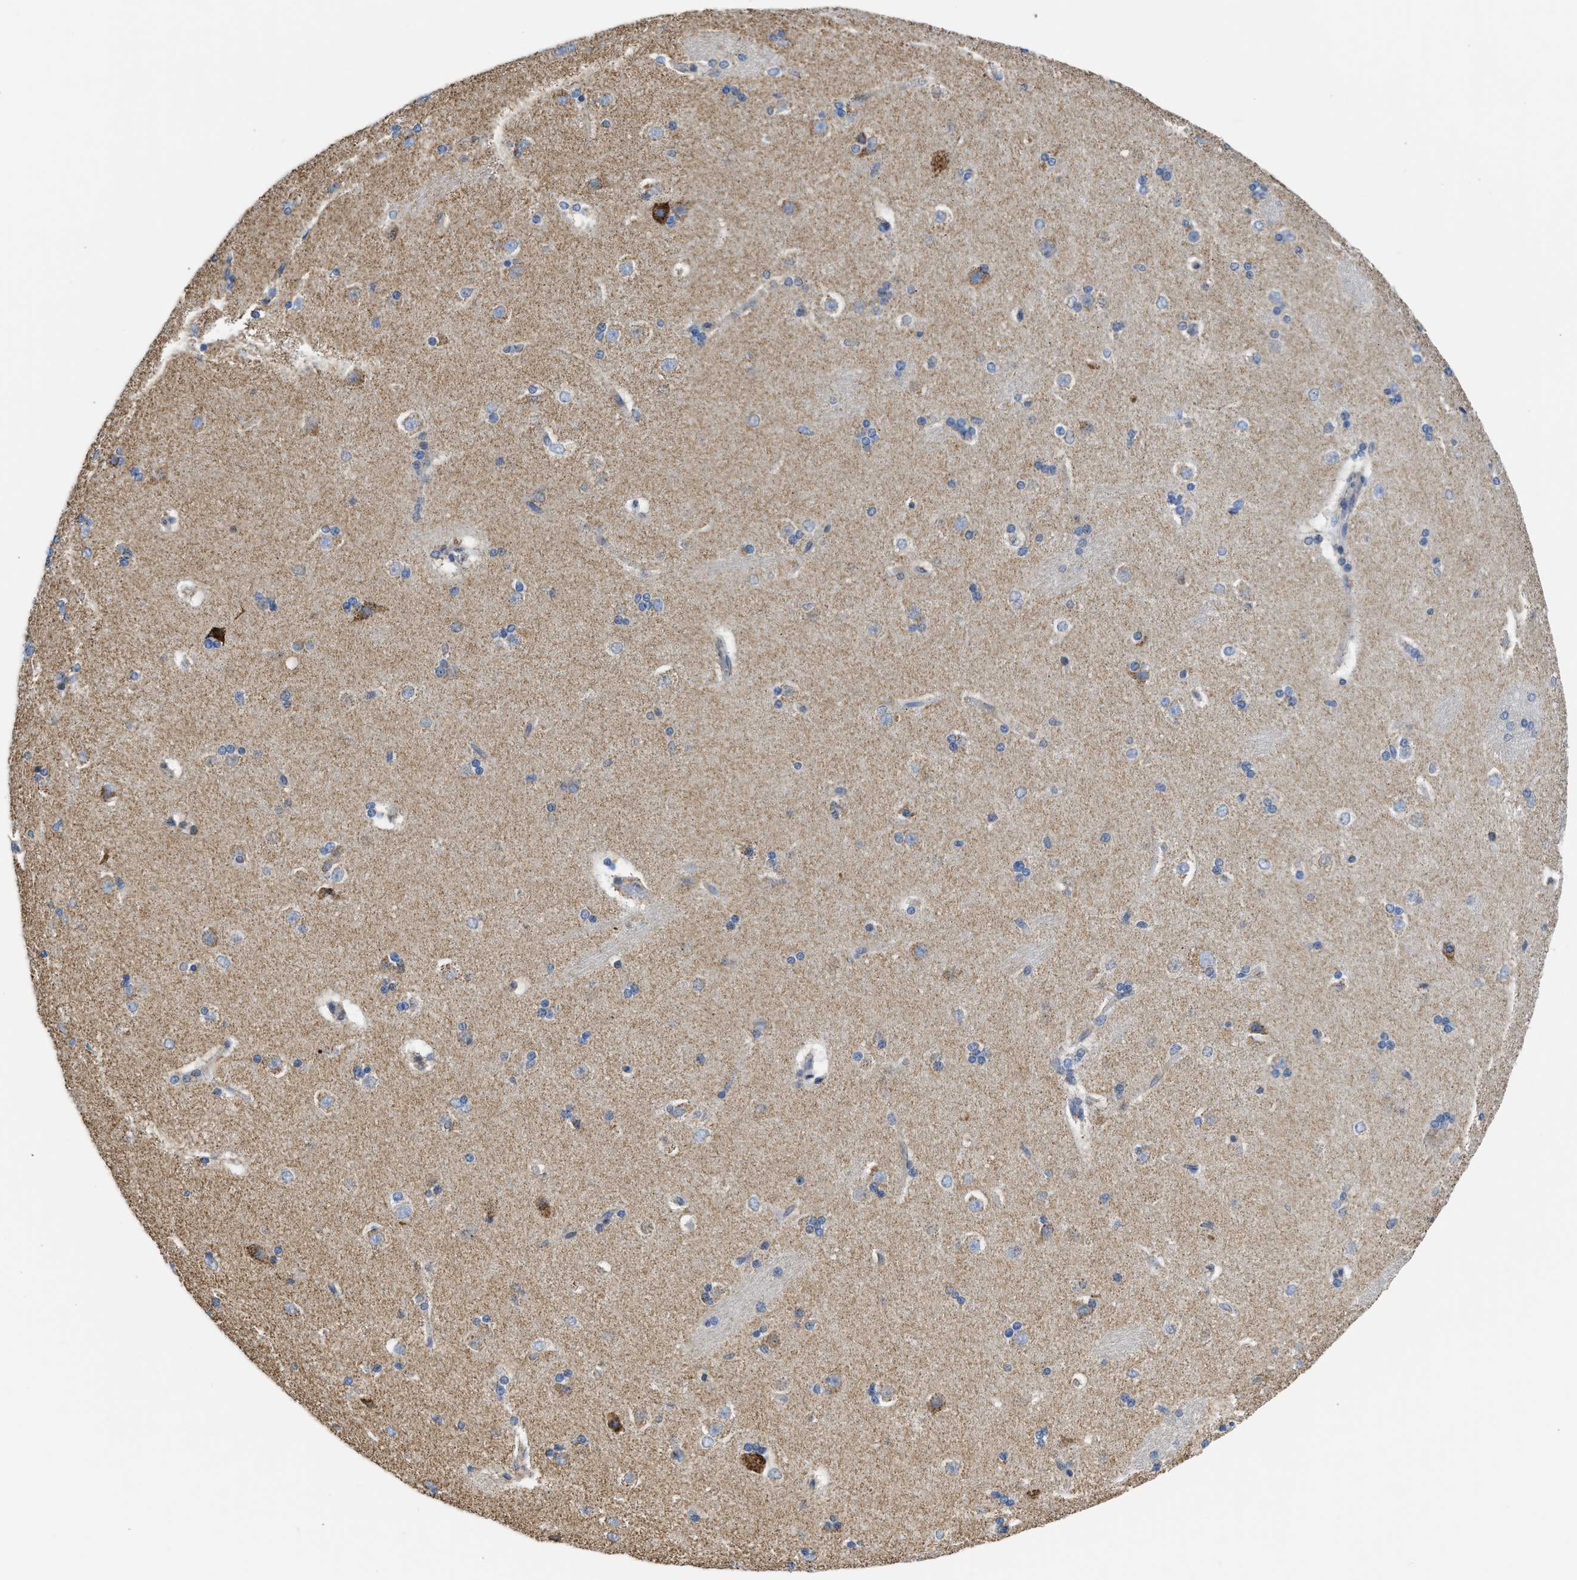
{"staining": {"intensity": "moderate", "quantity": "<25%", "location": "cytoplasmic/membranous"}, "tissue": "caudate", "cell_type": "Glial cells", "image_type": "normal", "snomed": [{"axis": "morphology", "description": "Normal tissue, NOS"}, {"axis": "topography", "description": "Lateral ventricle wall"}], "caption": "Caudate stained with DAB (3,3'-diaminobenzidine) immunohistochemistry displays low levels of moderate cytoplasmic/membranous expression in approximately <25% of glial cells.", "gene": "CYCS", "patient": {"sex": "female", "age": 19}}